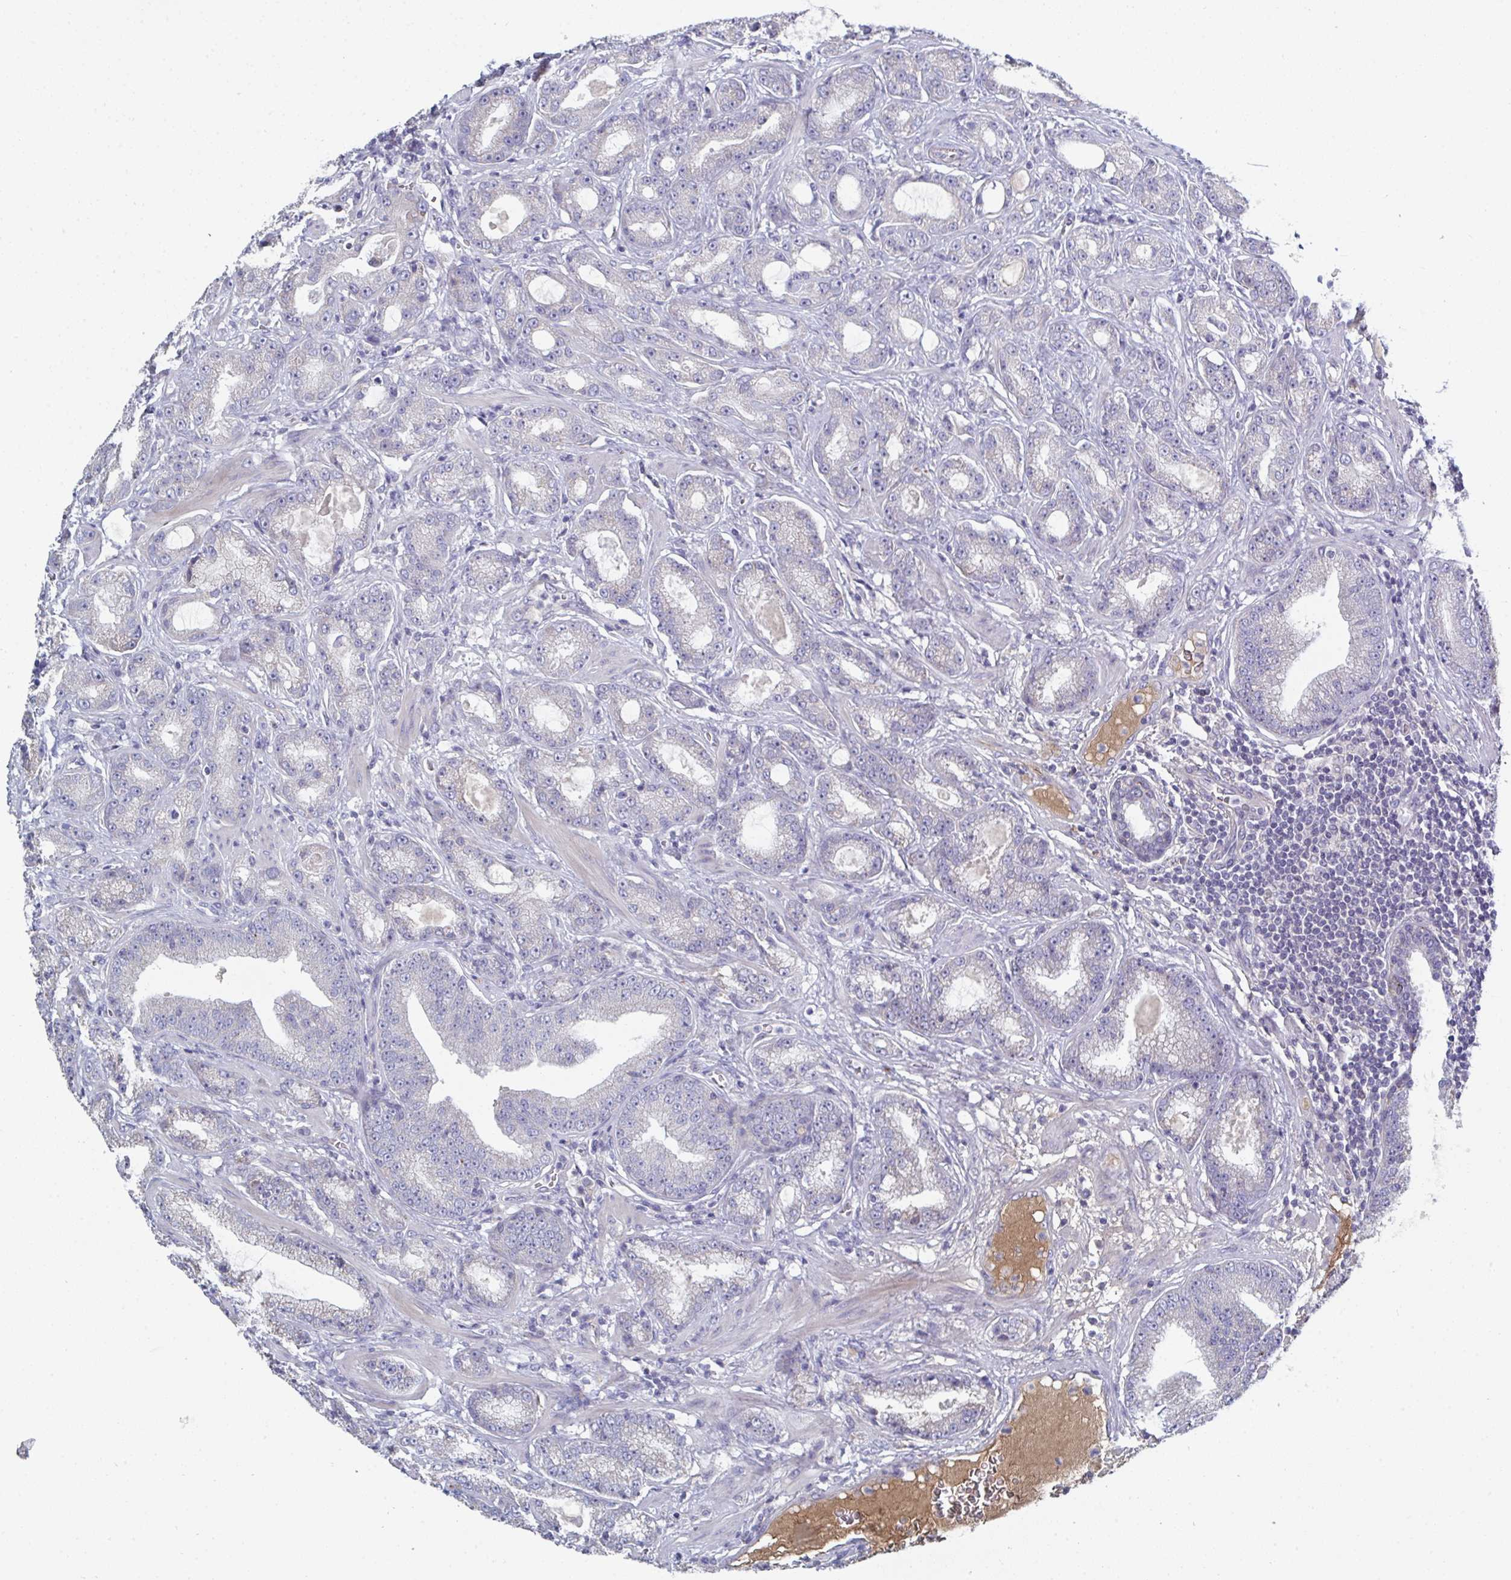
{"staining": {"intensity": "negative", "quantity": "none", "location": "none"}, "tissue": "prostate cancer", "cell_type": "Tumor cells", "image_type": "cancer", "snomed": [{"axis": "morphology", "description": "Adenocarcinoma, High grade"}, {"axis": "topography", "description": "Prostate"}], "caption": "This is an IHC micrograph of prostate cancer. There is no expression in tumor cells.", "gene": "HGFAC", "patient": {"sex": "male", "age": 65}}